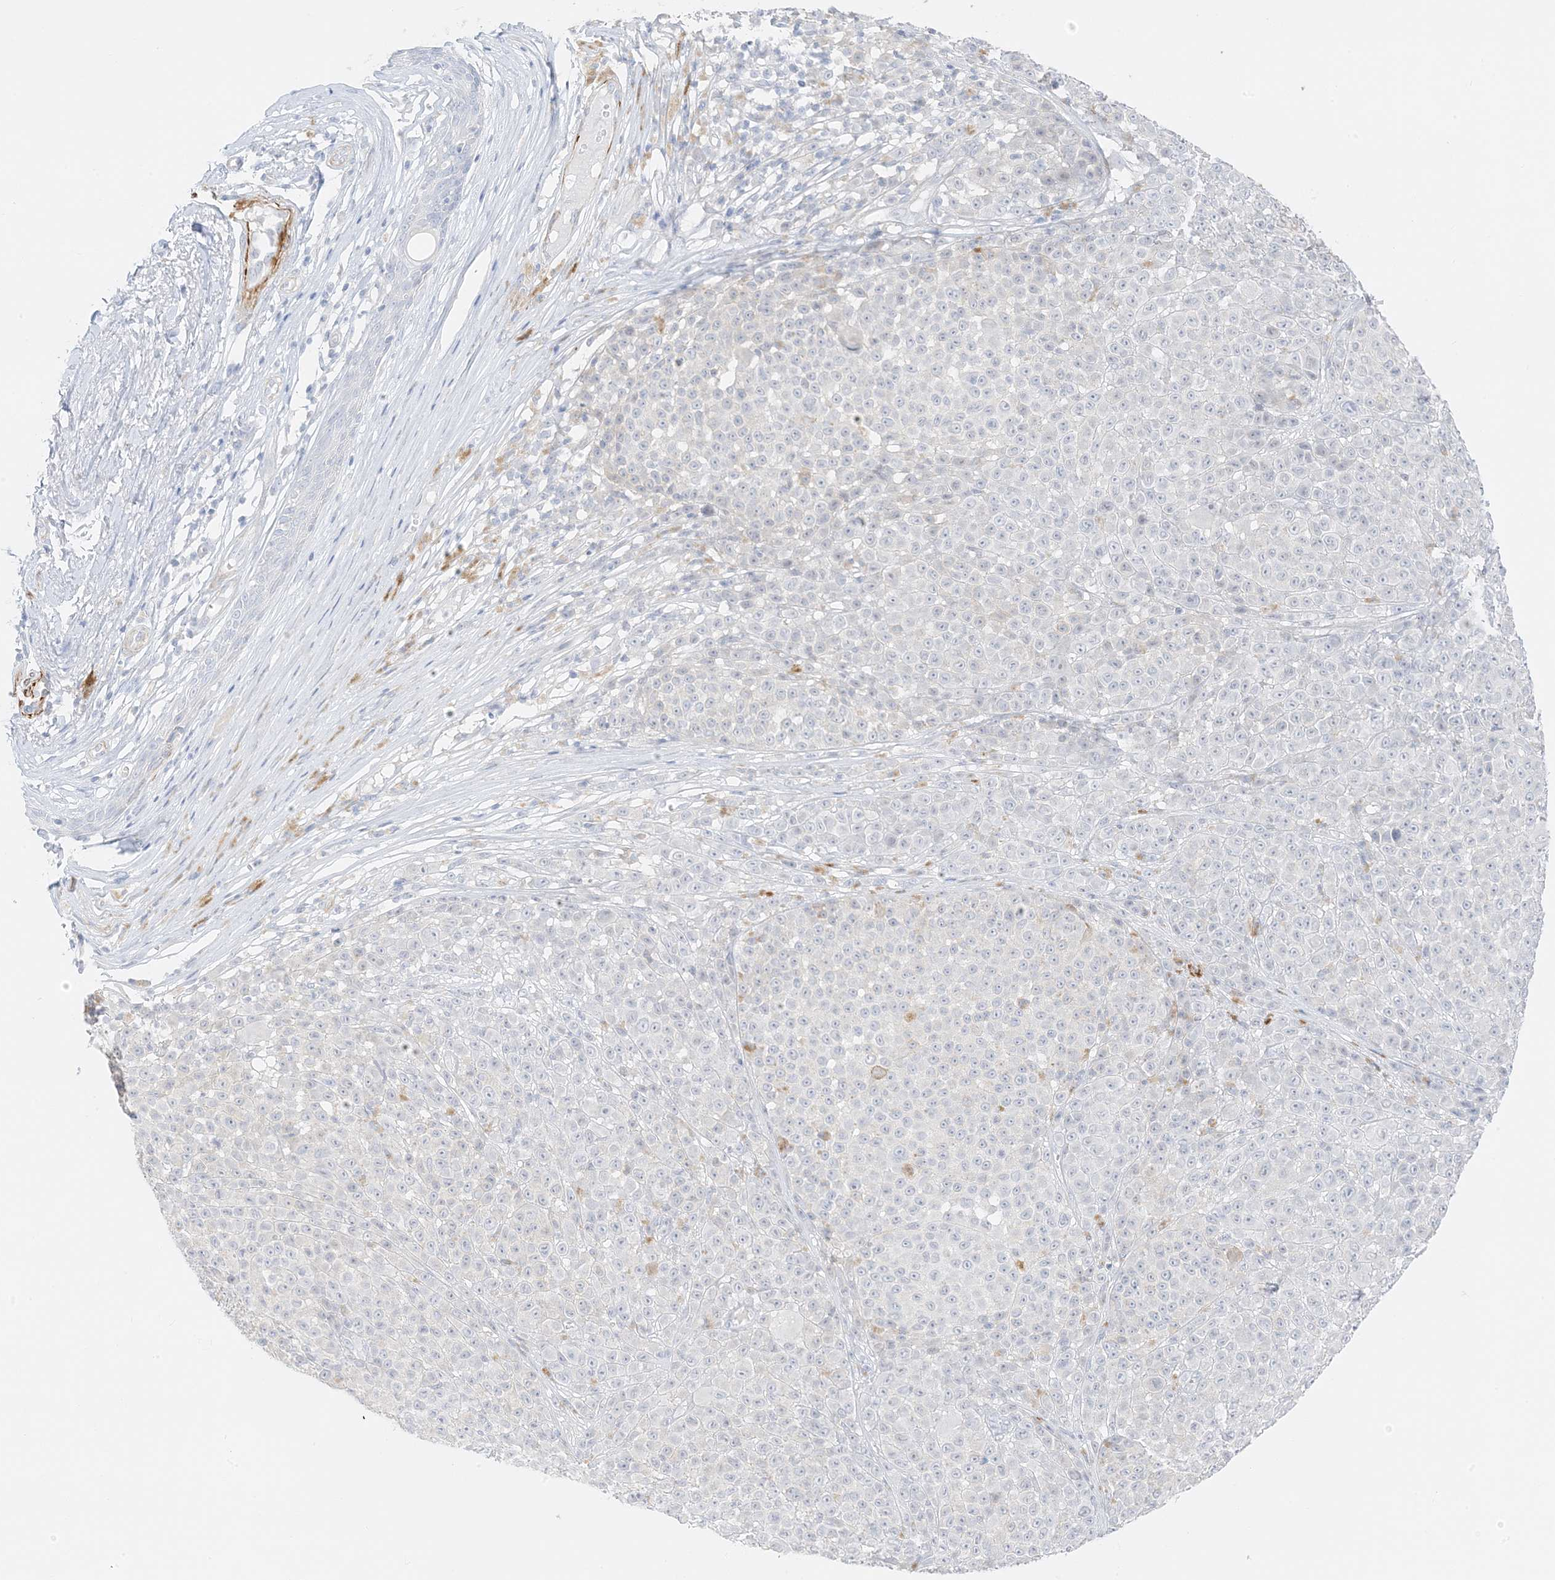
{"staining": {"intensity": "negative", "quantity": "none", "location": "none"}, "tissue": "melanoma", "cell_type": "Tumor cells", "image_type": "cancer", "snomed": [{"axis": "morphology", "description": "Malignant melanoma, NOS"}, {"axis": "topography", "description": "Skin"}], "caption": "Immunohistochemistry of human malignant melanoma displays no positivity in tumor cells.", "gene": "SLC22A13", "patient": {"sex": "female", "age": 94}}